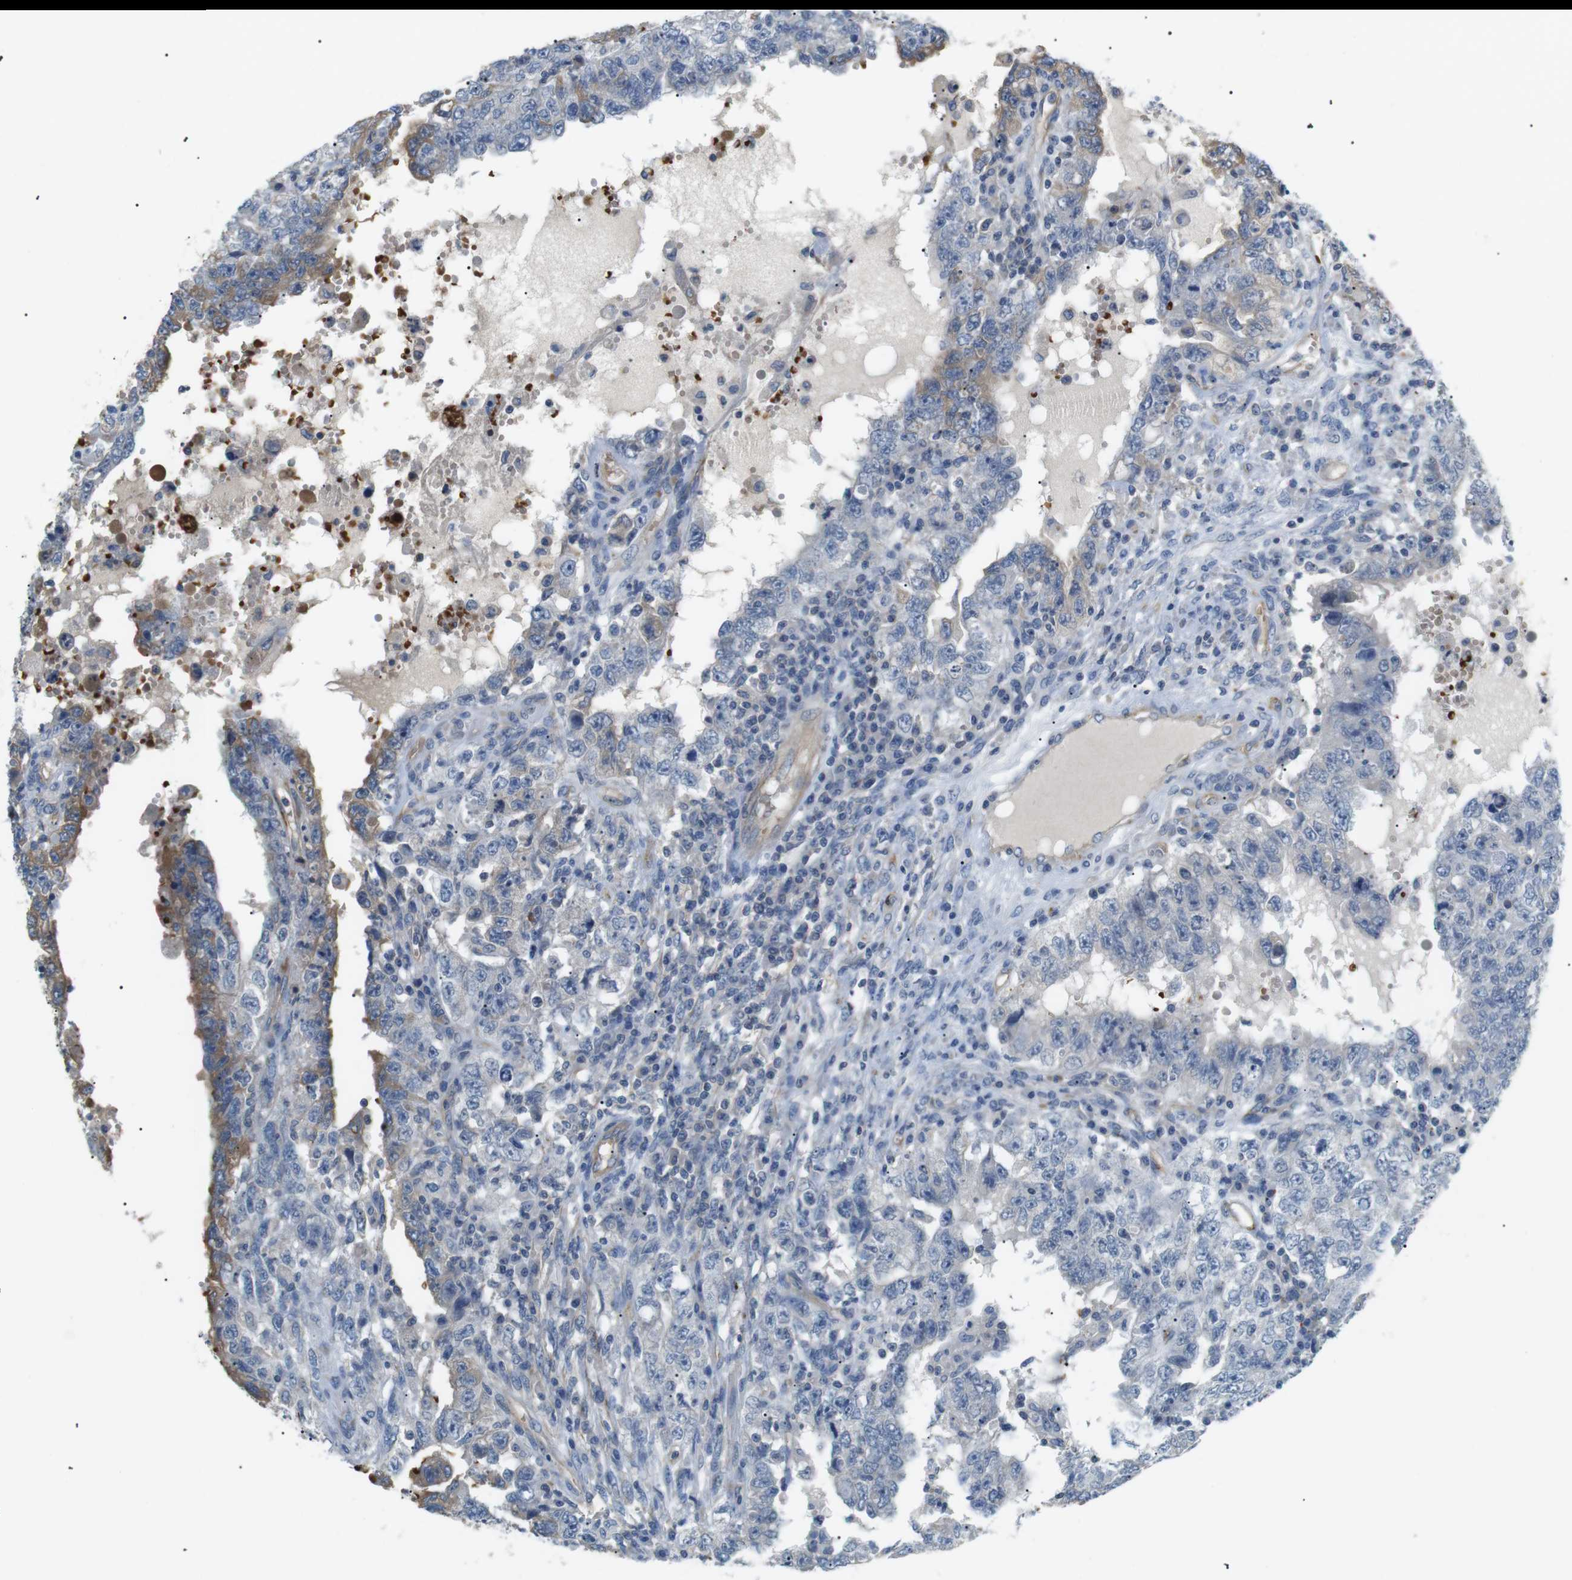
{"staining": {"intensity": "weak", "quantity": "<25%", "location": "cytoplasmic/membranous"}, "tissue": "testis cancer", "cell_type": "Tumor cells", "image_type": "cancer", "snomed": [{"axis": "morphology", "description": "Carcinoma, Embryonal, NOS"}, {"axis": "topography", "description": "Testis"}], "caption": "High power microscopy micrograph of an IHC photomicrograph of testis cancer, revealing no significant staining in tumor cells.", "gene": "ADCY10", "patient": {"sex": "male", "age": 26}}